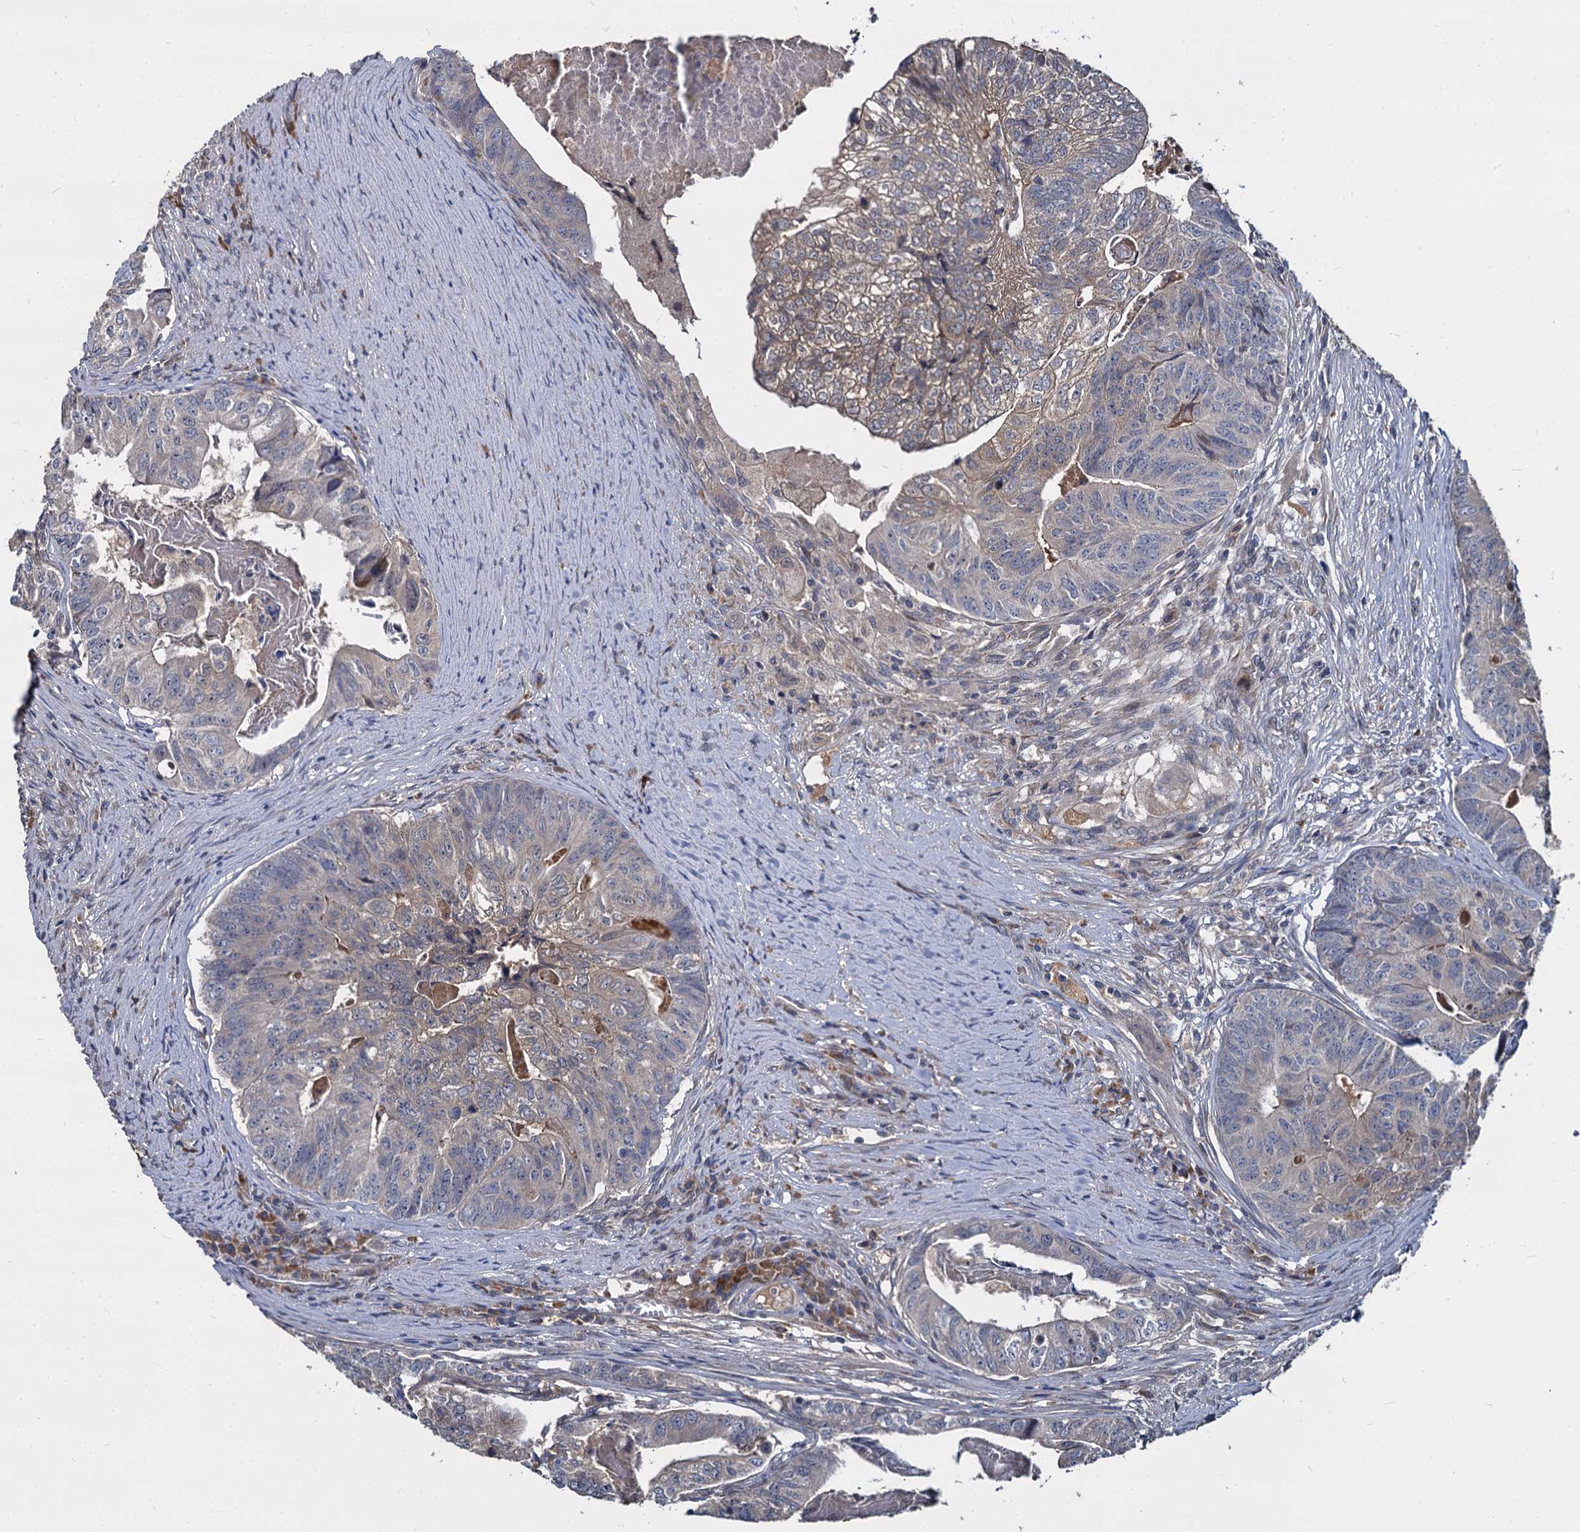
{"staining": {"intensity": "weak", "quantity": "<25%", "location": "cytoplasmic/membranous"}, "tissue": "colorectal cancer", "cell_type": "Tumor cells", "image_type": "cancer", "snomed": [{"axis": "morphology", "description": "Adenocarcinoma, NOS"}, {"axis": "topography", "description": "Colon"}], "caption": "Tumor cells are negative for brown protein staining in colorectal cancer (adenocarcinoma).", "gene": "CCDC184", "patient": {"sex": "female", "age": 67}}